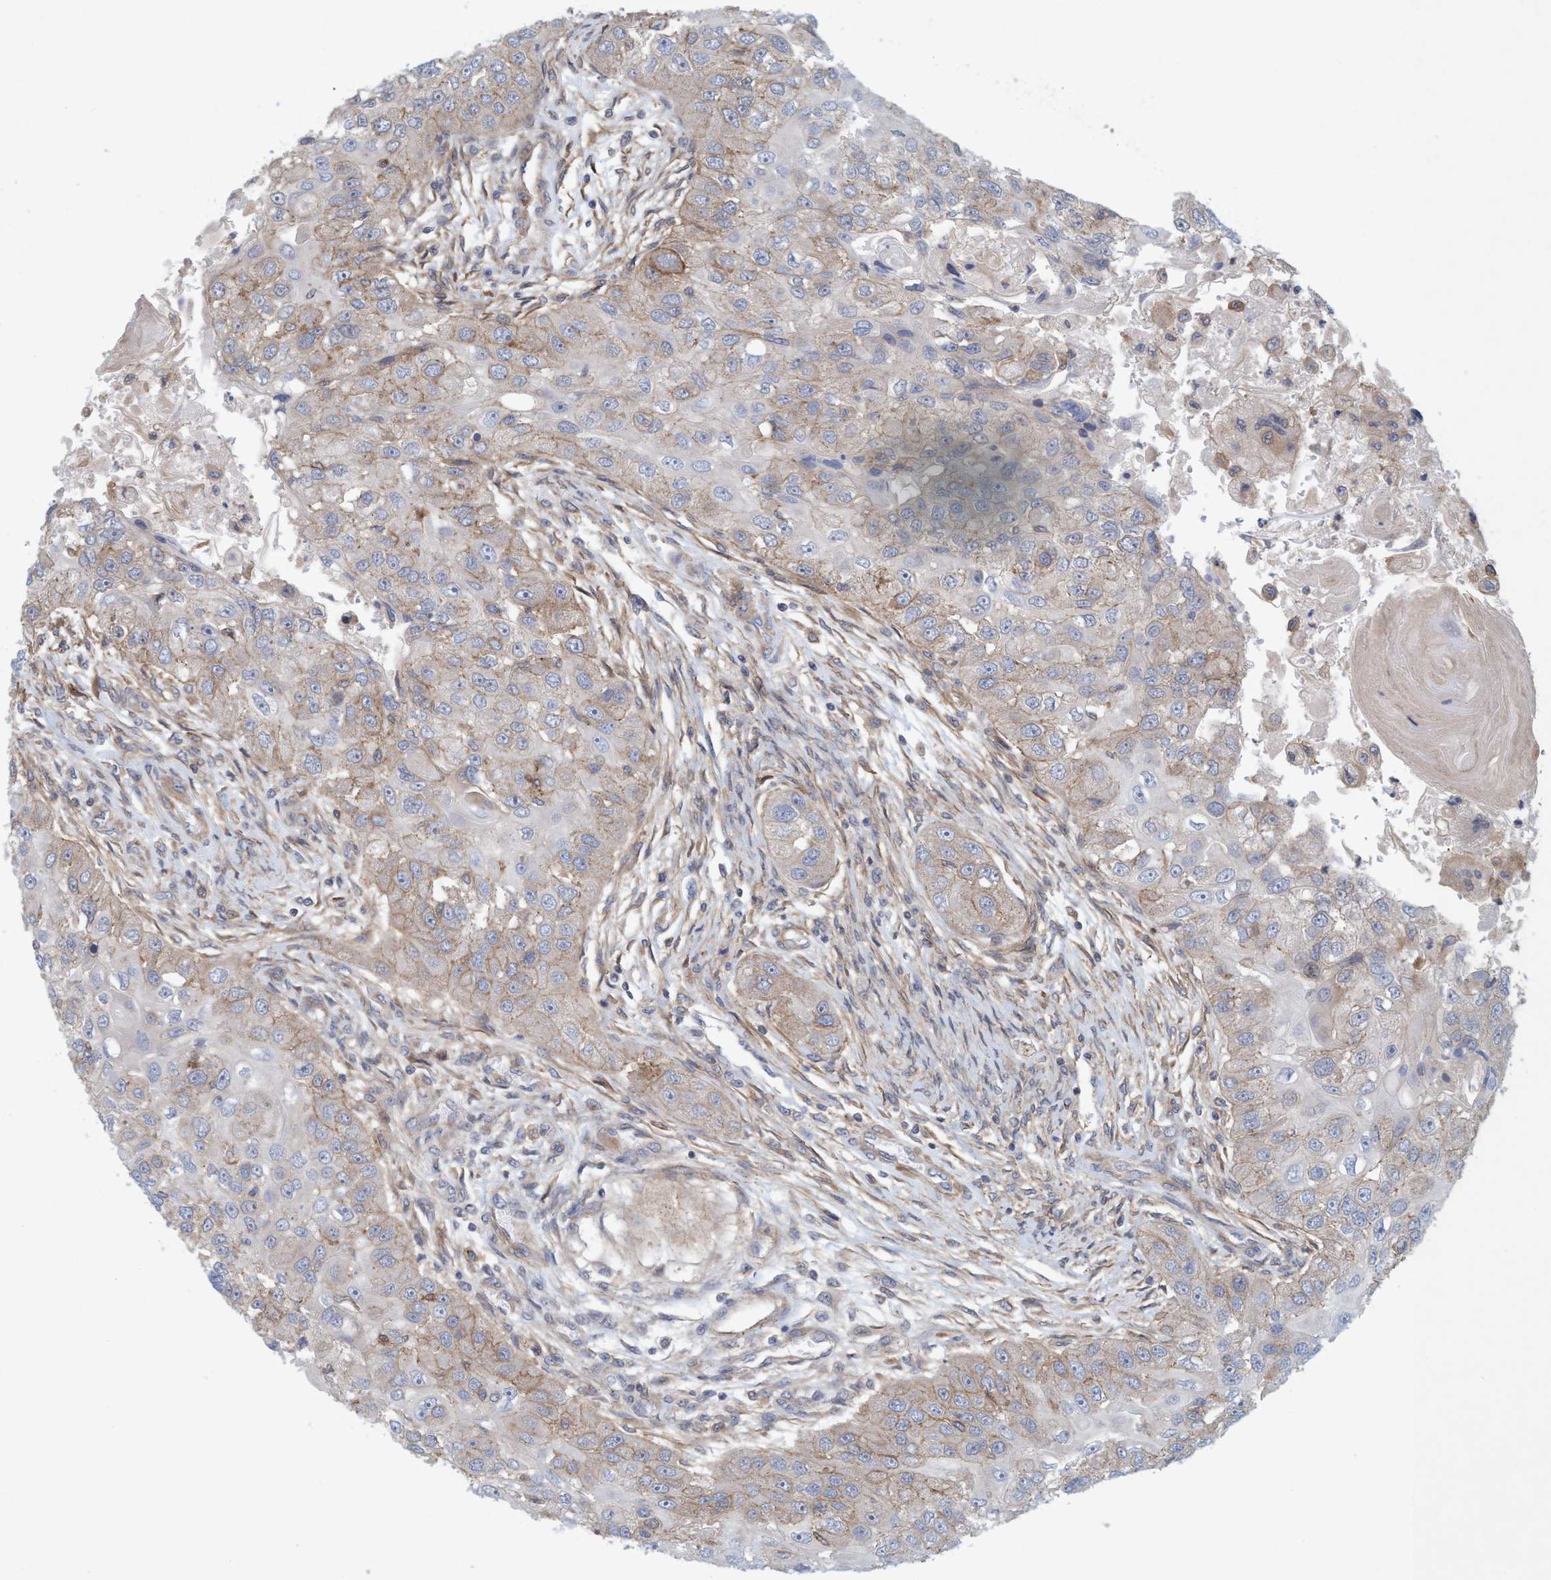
{"staining": {"intensity": "weak", "quantity": "<25%", "location": "cytoplasmic/membranous"}, "tissue": "head and neck cancer", "cell_type": "Tumor cells", "image_type": "cancer", "snomed": [{"axis": "morphology", "description": "Normal tissue, NOS"}, {"axis": "morphology", "description": "Squamous cell carcinoma, NOS"}, {"axis": "topography", "description": "Skeletal muscle"}, {"axis": "topography", "description": "Head-Neck"}], "caption": "Immunohistochemistry of head and neck cancer (squamous cell carcinoma) demonstrates no positivity in tumor cells.", "gene": "SPECC1", "patient": {"sex": "male", "age": 51}}